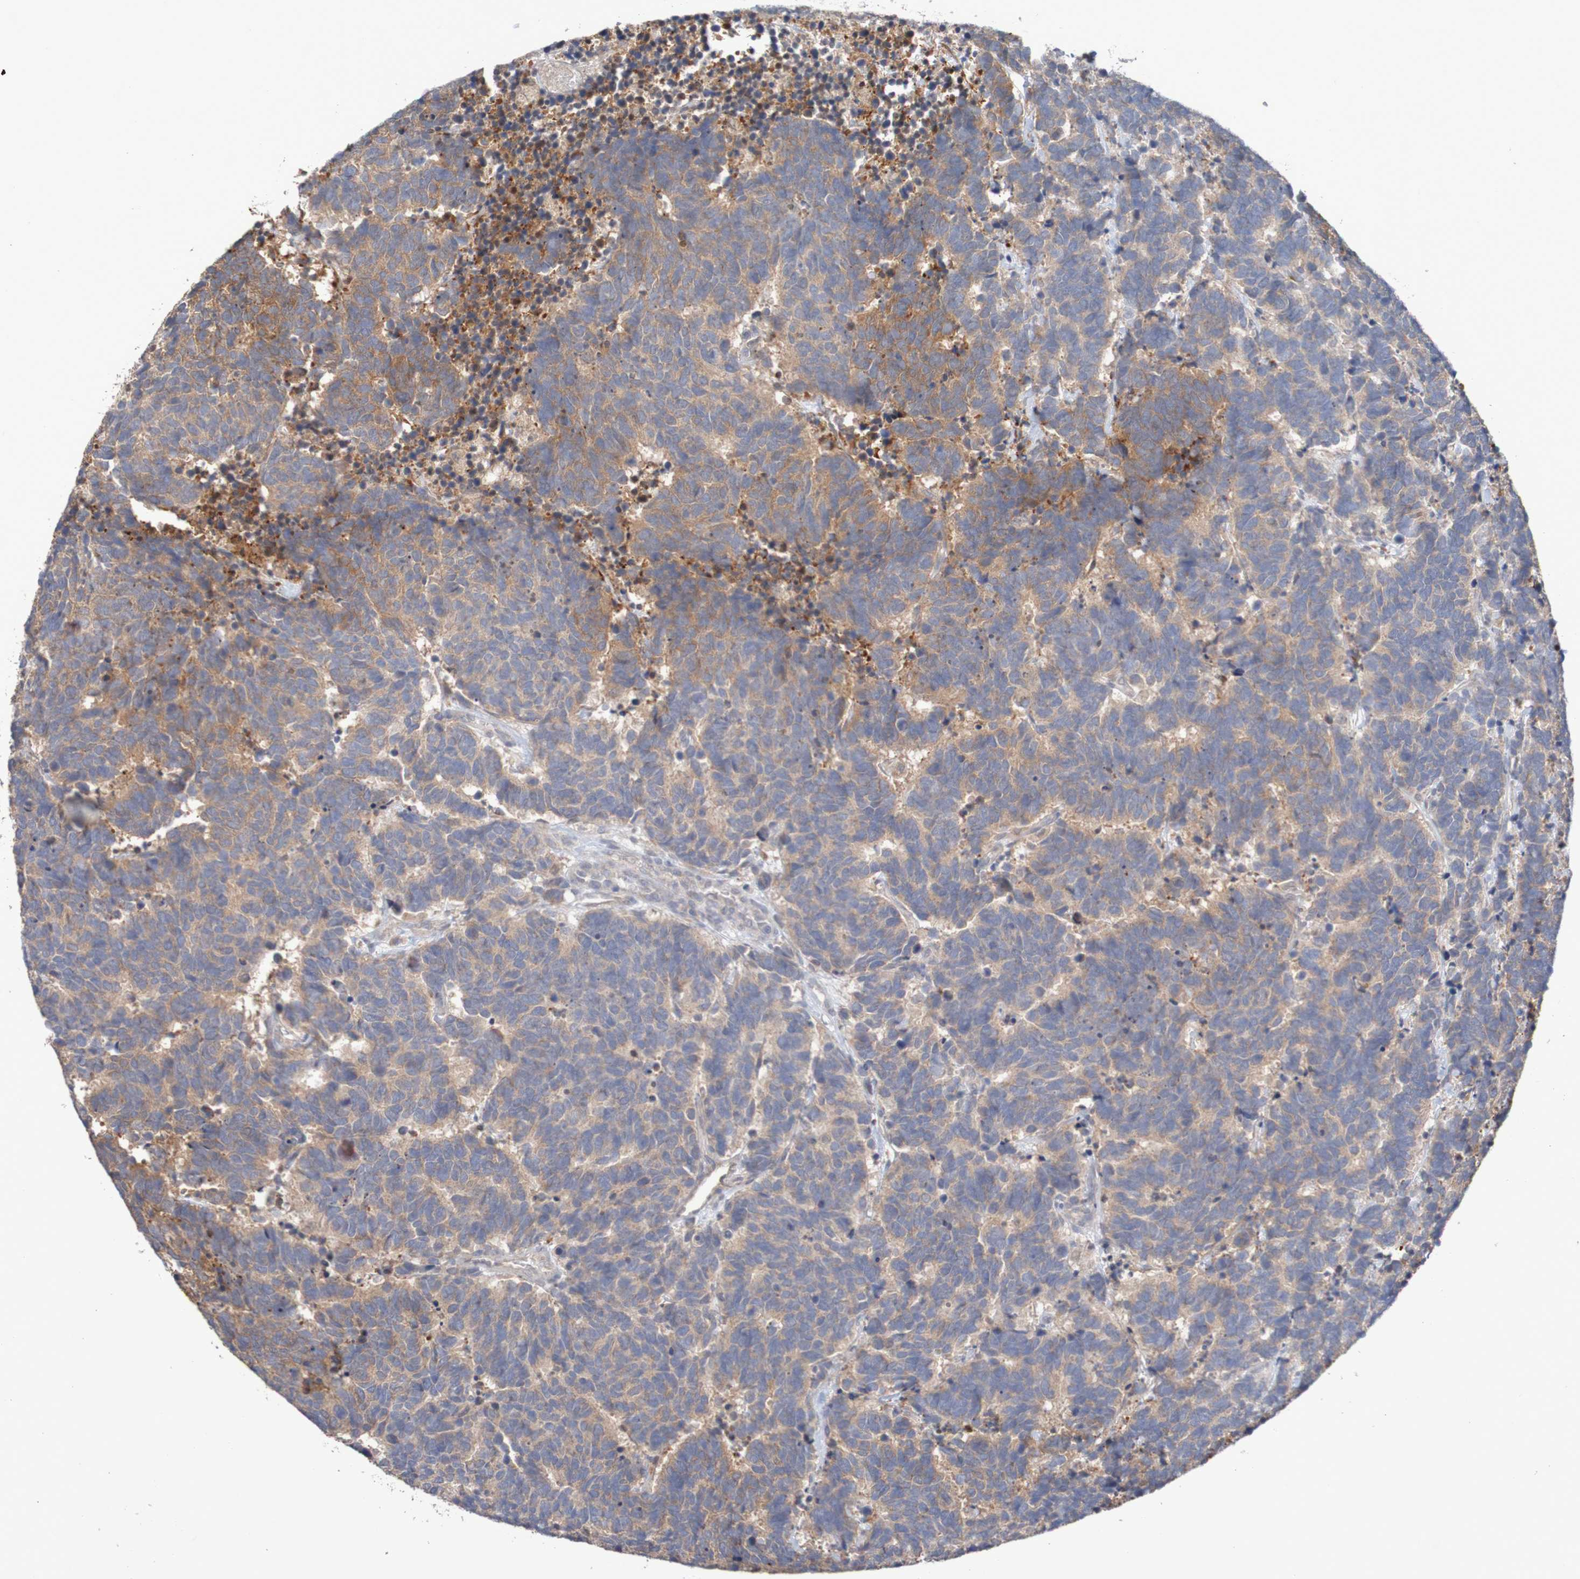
{"staining": {"intensity": "moderate", "quantity": "25%-75%", "location": "cytoplasmic/membranous"}, "tissue": "carcinoid", "cell_type": "Tumor cells", "image_type": "cancer", "snomed": [{"axis": "morphology", "description": "Carcinoma, NOS"}, {"axis": "morphology", "description": "Carcinoid, malignant, NOS"}, {"axis": "topography", "description": "Urinary bladder"}], "caption": "IHC (DAB (3,3'-diaminobenzidine)) staining of carcinoma exhibits moderate cytoplasmic/membranous protein staining in about 25%-75% of tumor cells.", "gene": "C3orf18", "patient": {"sex": "male", "age": 57}}